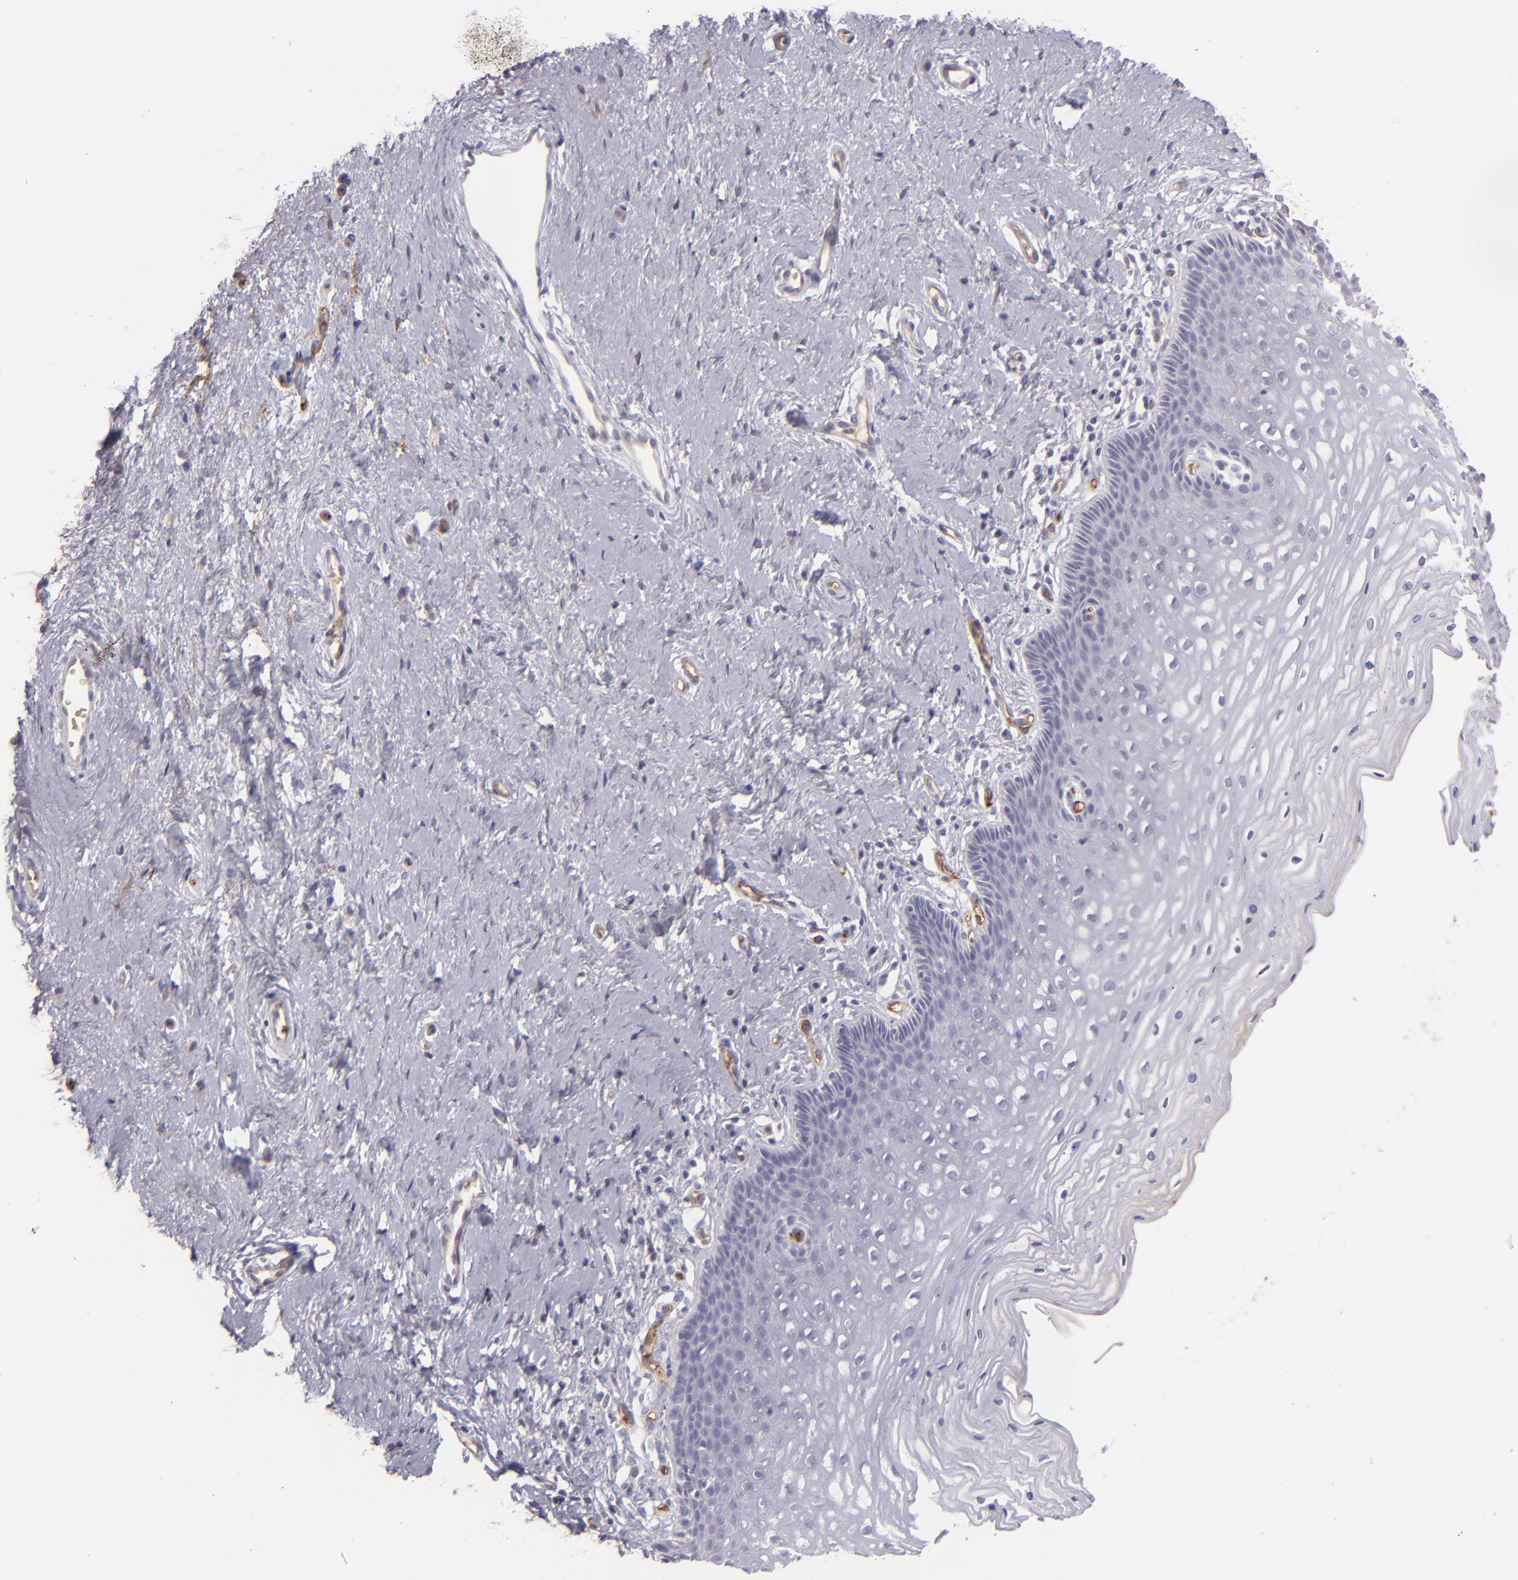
{"staining": {"intensity": "negative", "quantity": "none", "location": "none"}, "tissue": "cervix", "cell_type": "Glandular cells", "image_type": "normal", "snomed": [{"axis": "morphology", "description": "Normal tissue, NOS"}, {"axis": "topography", "description": "Cervix"}], "caption": "Glandular cells are negative for protein expression in benign human cervix. Nuclei are stained in blue.", "gene": "ACE", "patient": {"sex": "female", "age": 39}}